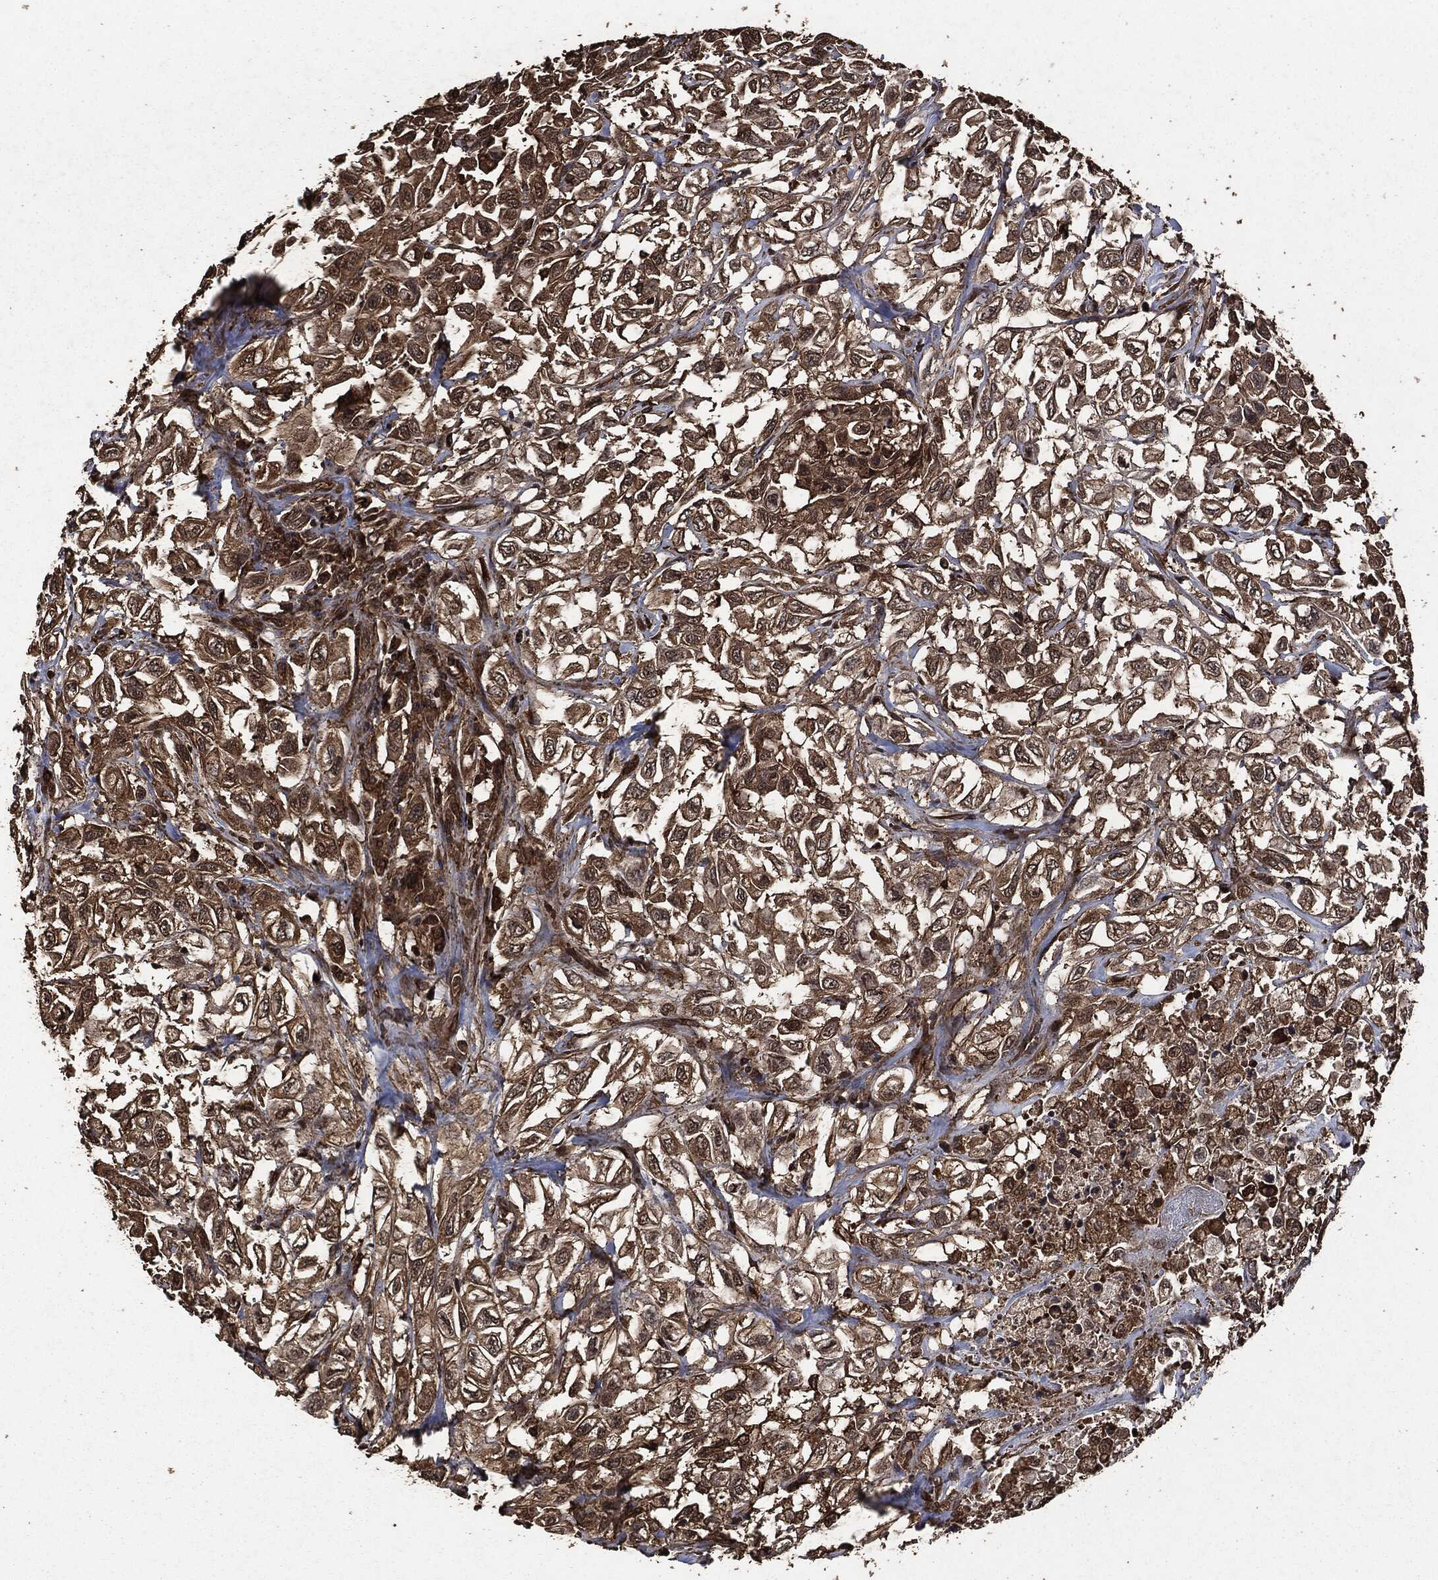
{"staining": {"intensity": "strong", "quantity": "<25%", "location": "cytoplasmic/membranous"}, "tissue": "urothelial cancer", "cell_type": "Tumor cells", "image_type": "cancer", "snomed": [{"axis": "morphology", "description": "Urothelial carcinoma, High grade"}, {"axis": "topography", "description": "Urinary bladder"}], "caption": "A medium amount of strong cytoplasmic/membranous expression is appreciated in approximately <25% of tumor cells in urothelial carcinoma (high-grade) tissue.", "gene": "HRAS", "patient": {"sex": "female", "age": 56}}